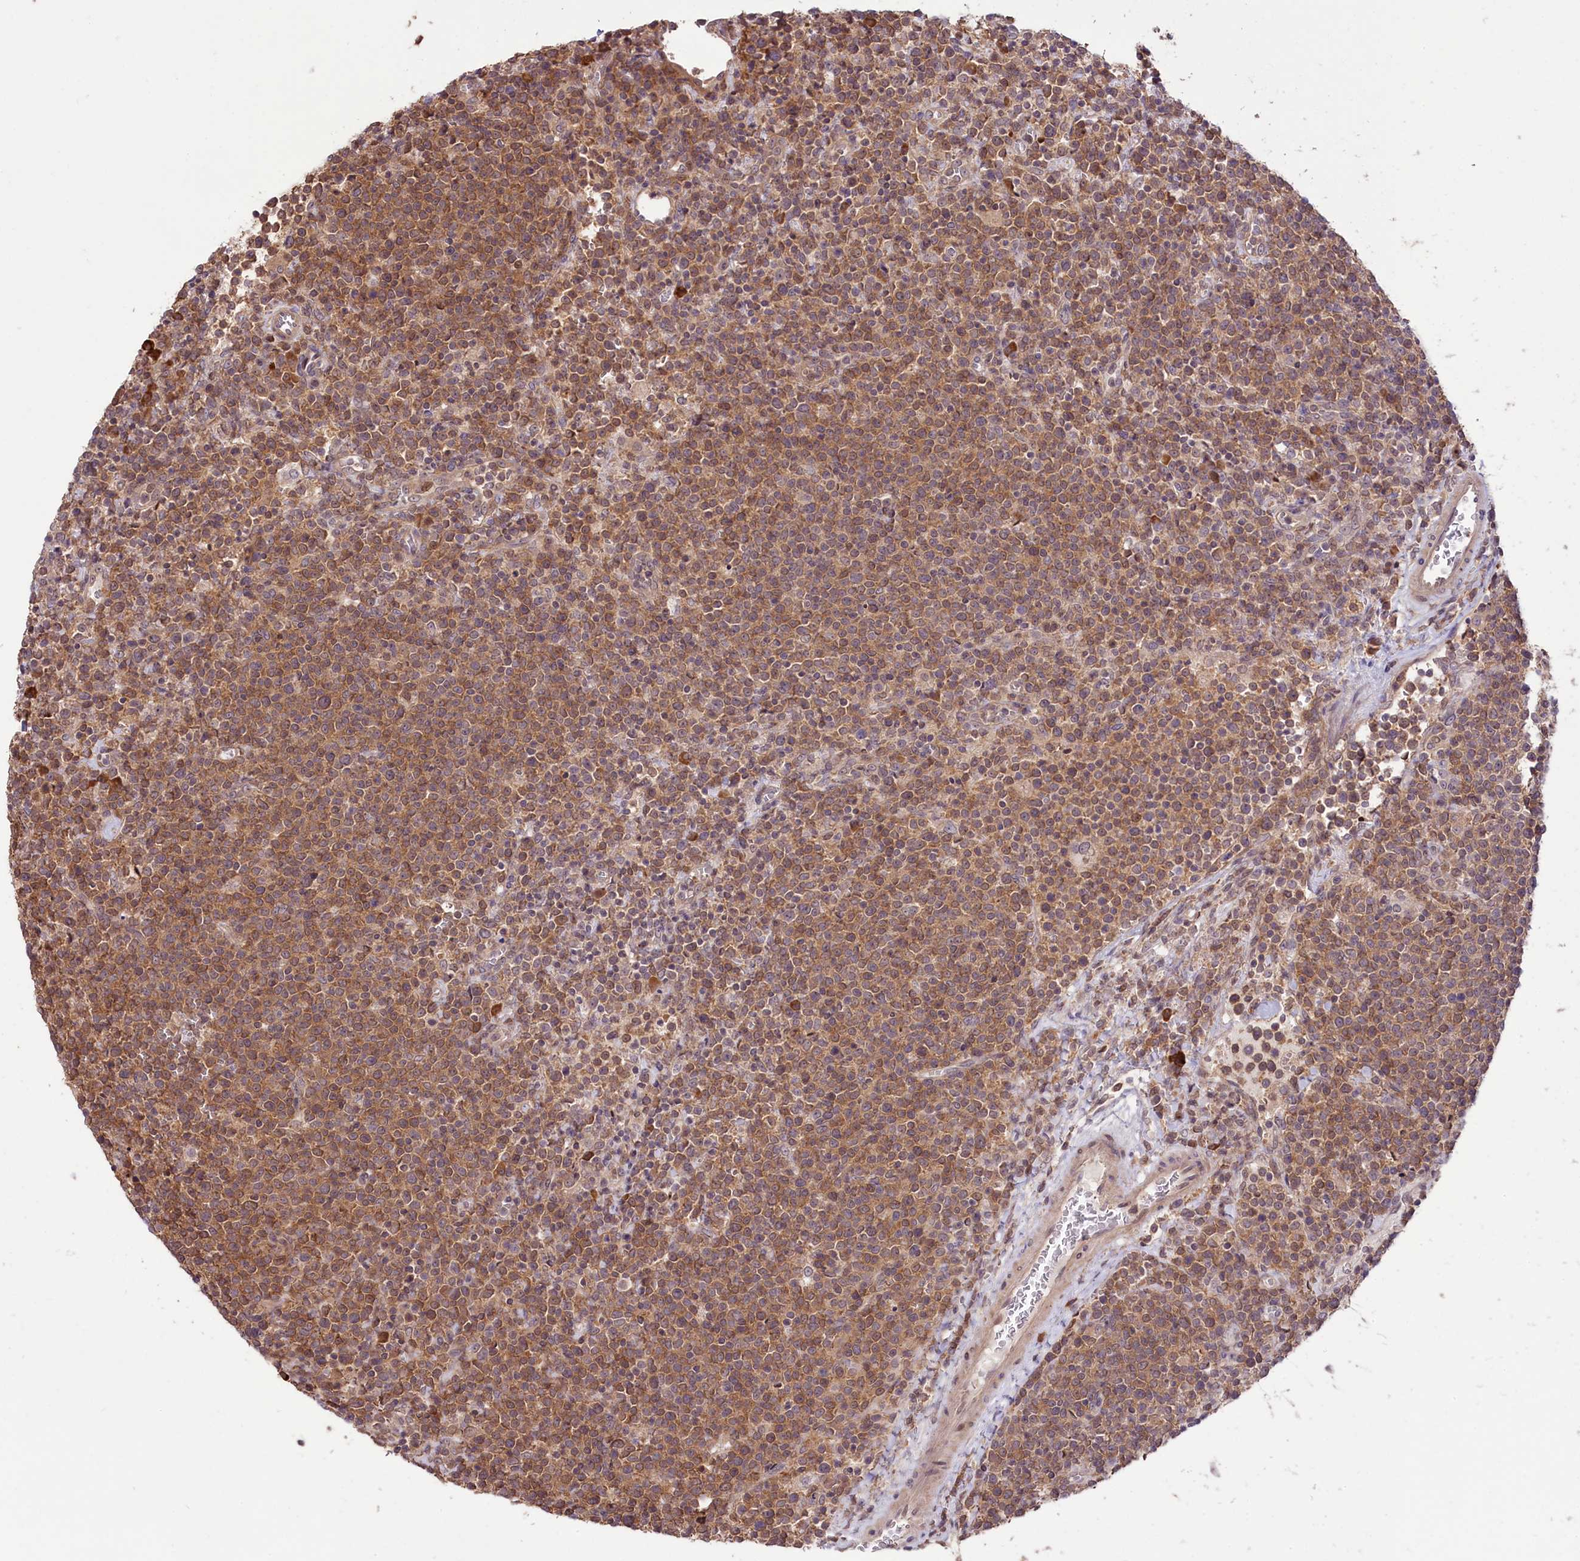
{"staining": {"intensity": "moderate", "quantity": ">75%", "location": "cytoplasmic/membranous"}, "tissue": "lymphoma", "cell_type": "Tumor cells", "image_type": "cancer", "snomed": [{"axis": "morphology", "description": "Malignant lymphoma, non-Hodgkin's type, High grade"}, {"axis": "topography", "description": "Lymph node"}], "caption": "Immunohistochemistry of malignant lymphoma, non-Hodgkin's type (high-grade) reveals medium levels of moderate cytoplasmic/membranous staining in about >75% of tumor cells.", "gene": "RIC8A", "patient": {"sex": "male", "age": 61}}